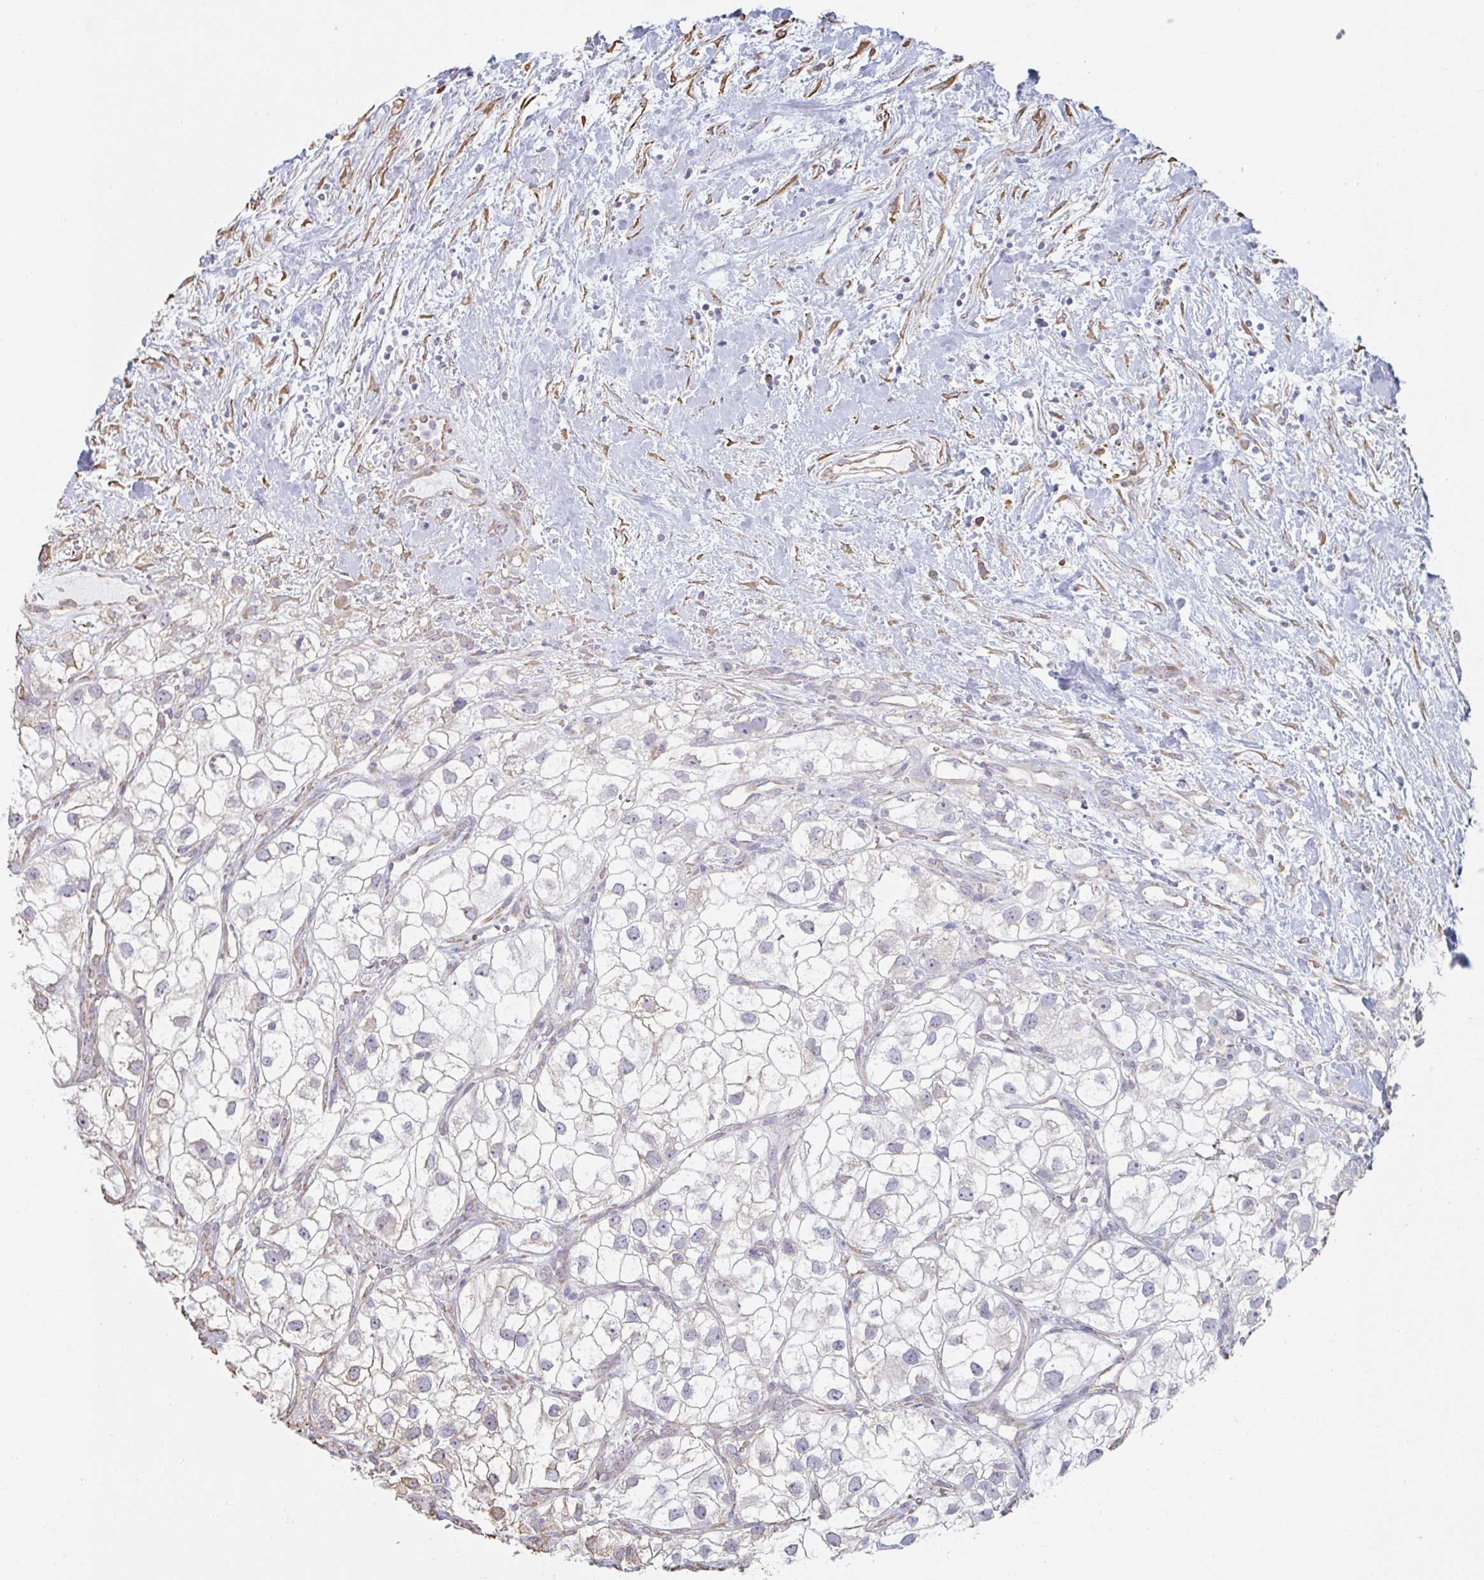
{"staining": {"intensity": "weak", "quantity": "<25%", "location": "cytoplasmic/membranous"}, "tissue": "renal cancer", "cell_type": "Tumor cells", "image_type": "cancer", "snomed": [{"axis": "morphology", "description": "Adenocarcinoma, NOS"}, {"axis": "topography", "description": "Kidney"}], "caption": "Tumor cells are negative for protein expression in human renal cancer. Nuclei are stained in blue.", "gene": "RAB5IF", "patient": {"sex": "male", "age": 59}}